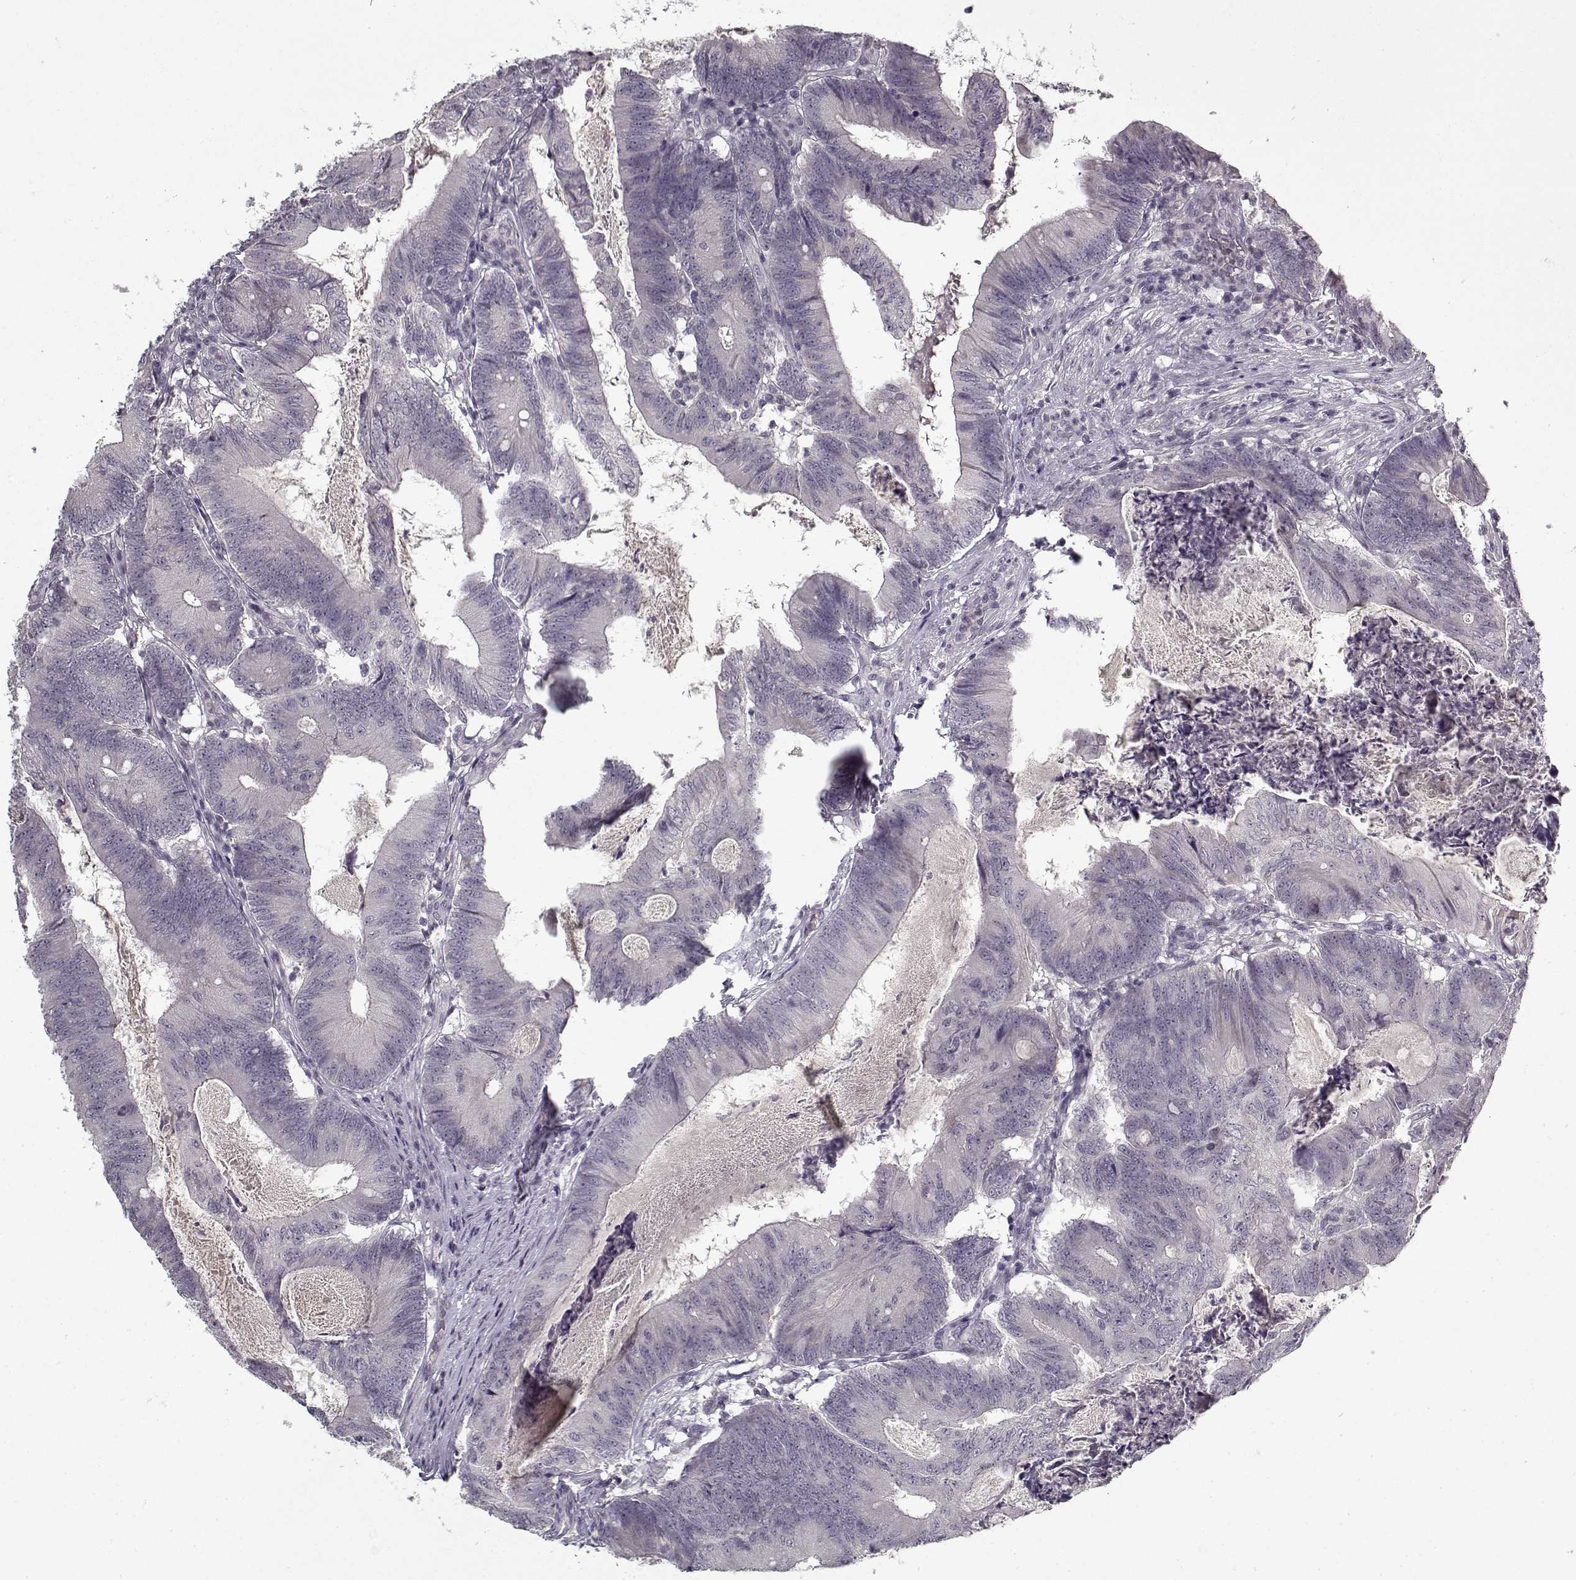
{"staining": {"intensity": "negative", "quantity": "none", "location": "none"}, "tissue": "colorectal cancer", "cell_type": "Tumor cells", "image_type": "cancer", "snomed": [{"axis": "morphology", "description": "Adenocarcinoma, NOS"}, {"axis": "topography", "description": "Colon"}], "caption": "Adenocarcinoma (colorectal) stained for a protein using IHC reveals no expression tumor cells.", "gene": "LAMA2", "patient": {"sex": "female", "age": 70}}